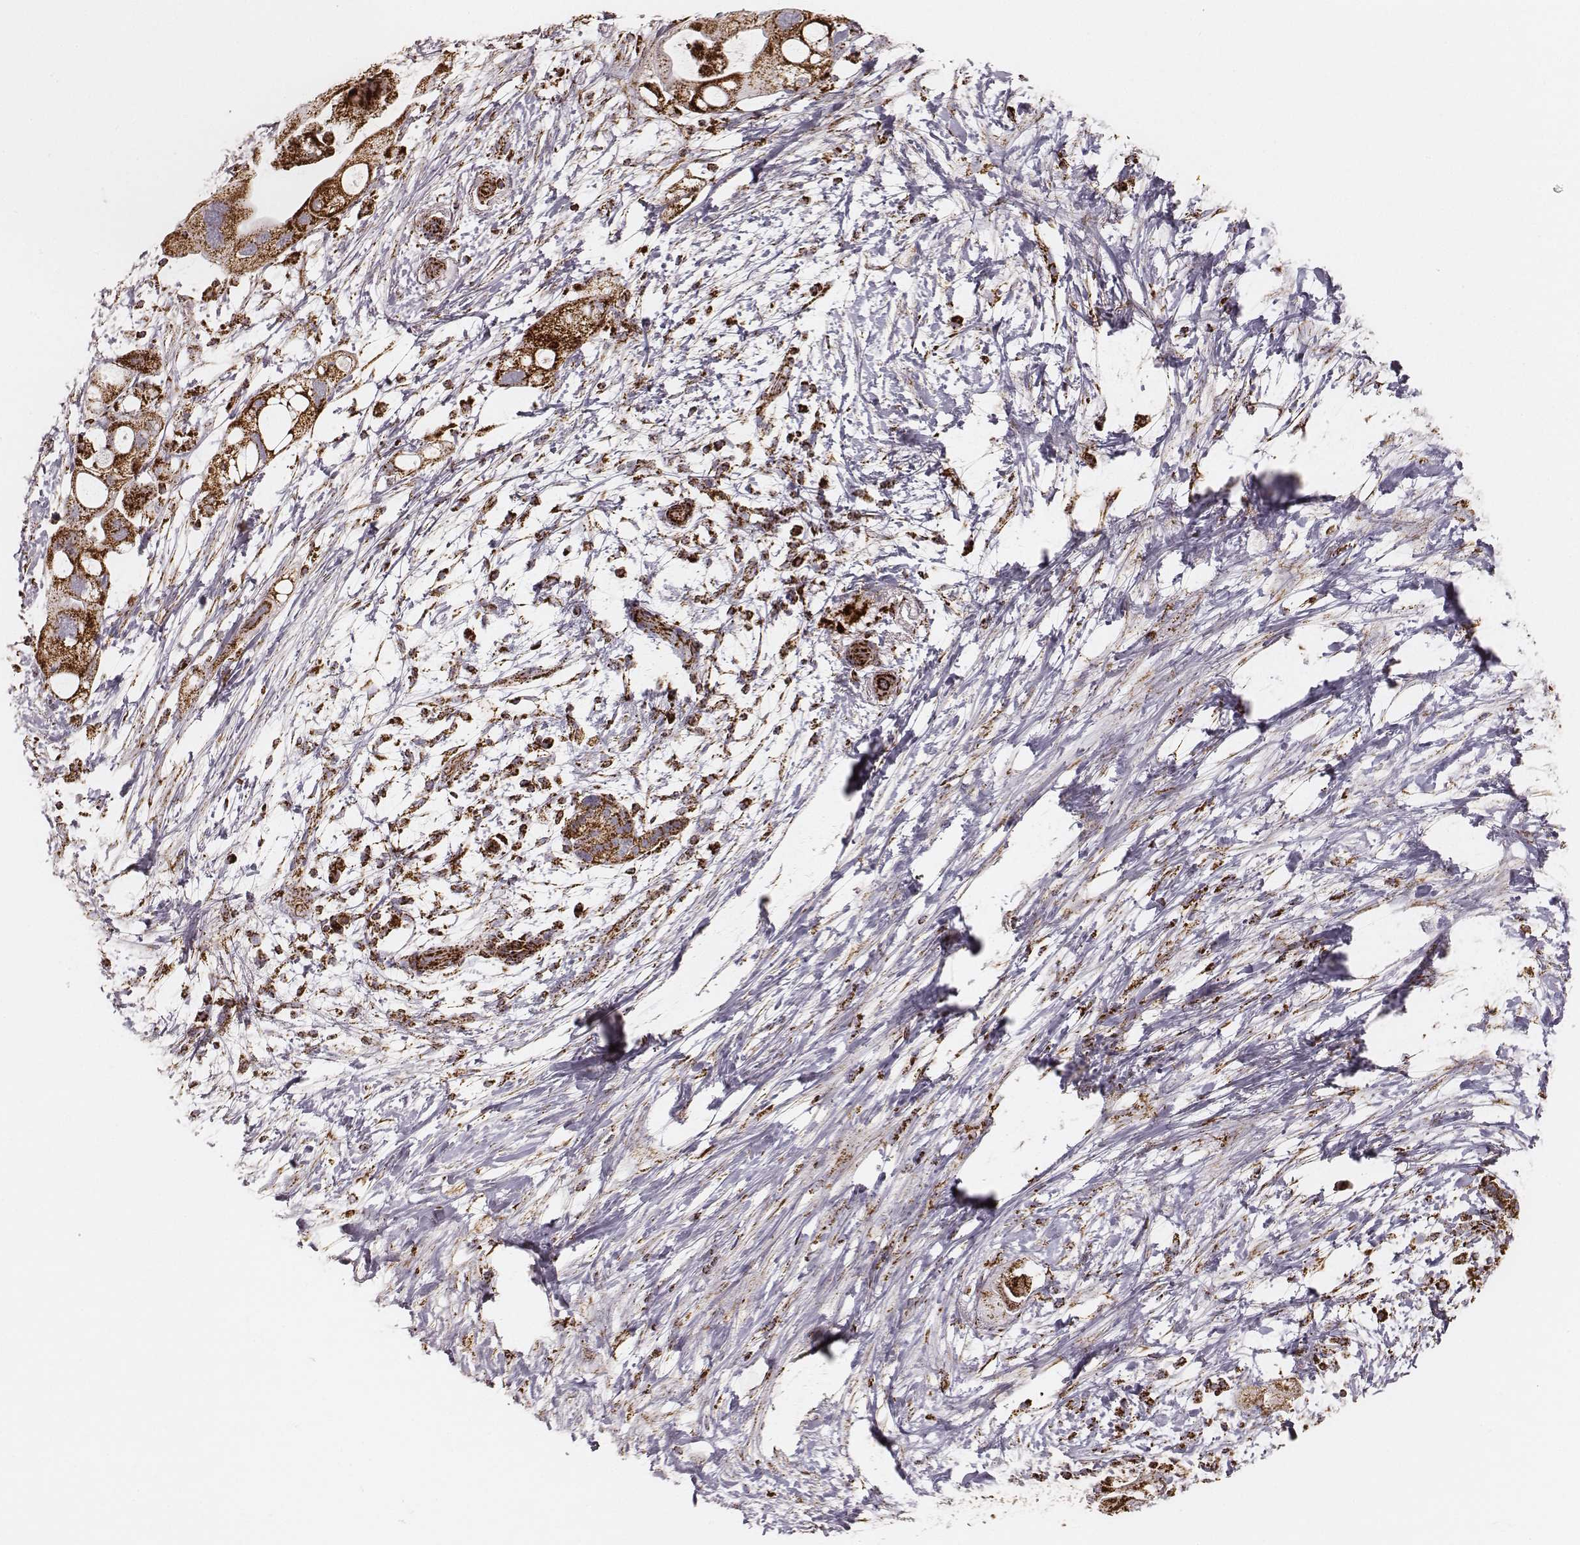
{"staining": {"intensity": "strong", "quantity": ">75%", "location": "cytoplasmic/membranous"}, "tissue": "pancreatic cancer", "cell_type": "Tumor cells", "image_type": "cancer", "snomed": [{"axis": "morphology", "description": "Adenocarcinoma, NOS"}, {"axis": "topography", "description": "Pancreas"}], "caption": "A high-resolution histopathology image shows immunohistochemistry staining of pancreatic adenocarcinoma, which exhibits strong cytoplasmic/membranous staining in about >75% of tumor cells. The staining is performed using DAB (3,3'-diaminobenzidine) brown chromogen to label protein expression. The nuclei are counter-stained blue using hematoxylin.", "gene": "CS", "patient": {"sex": "female", "age": 72}}